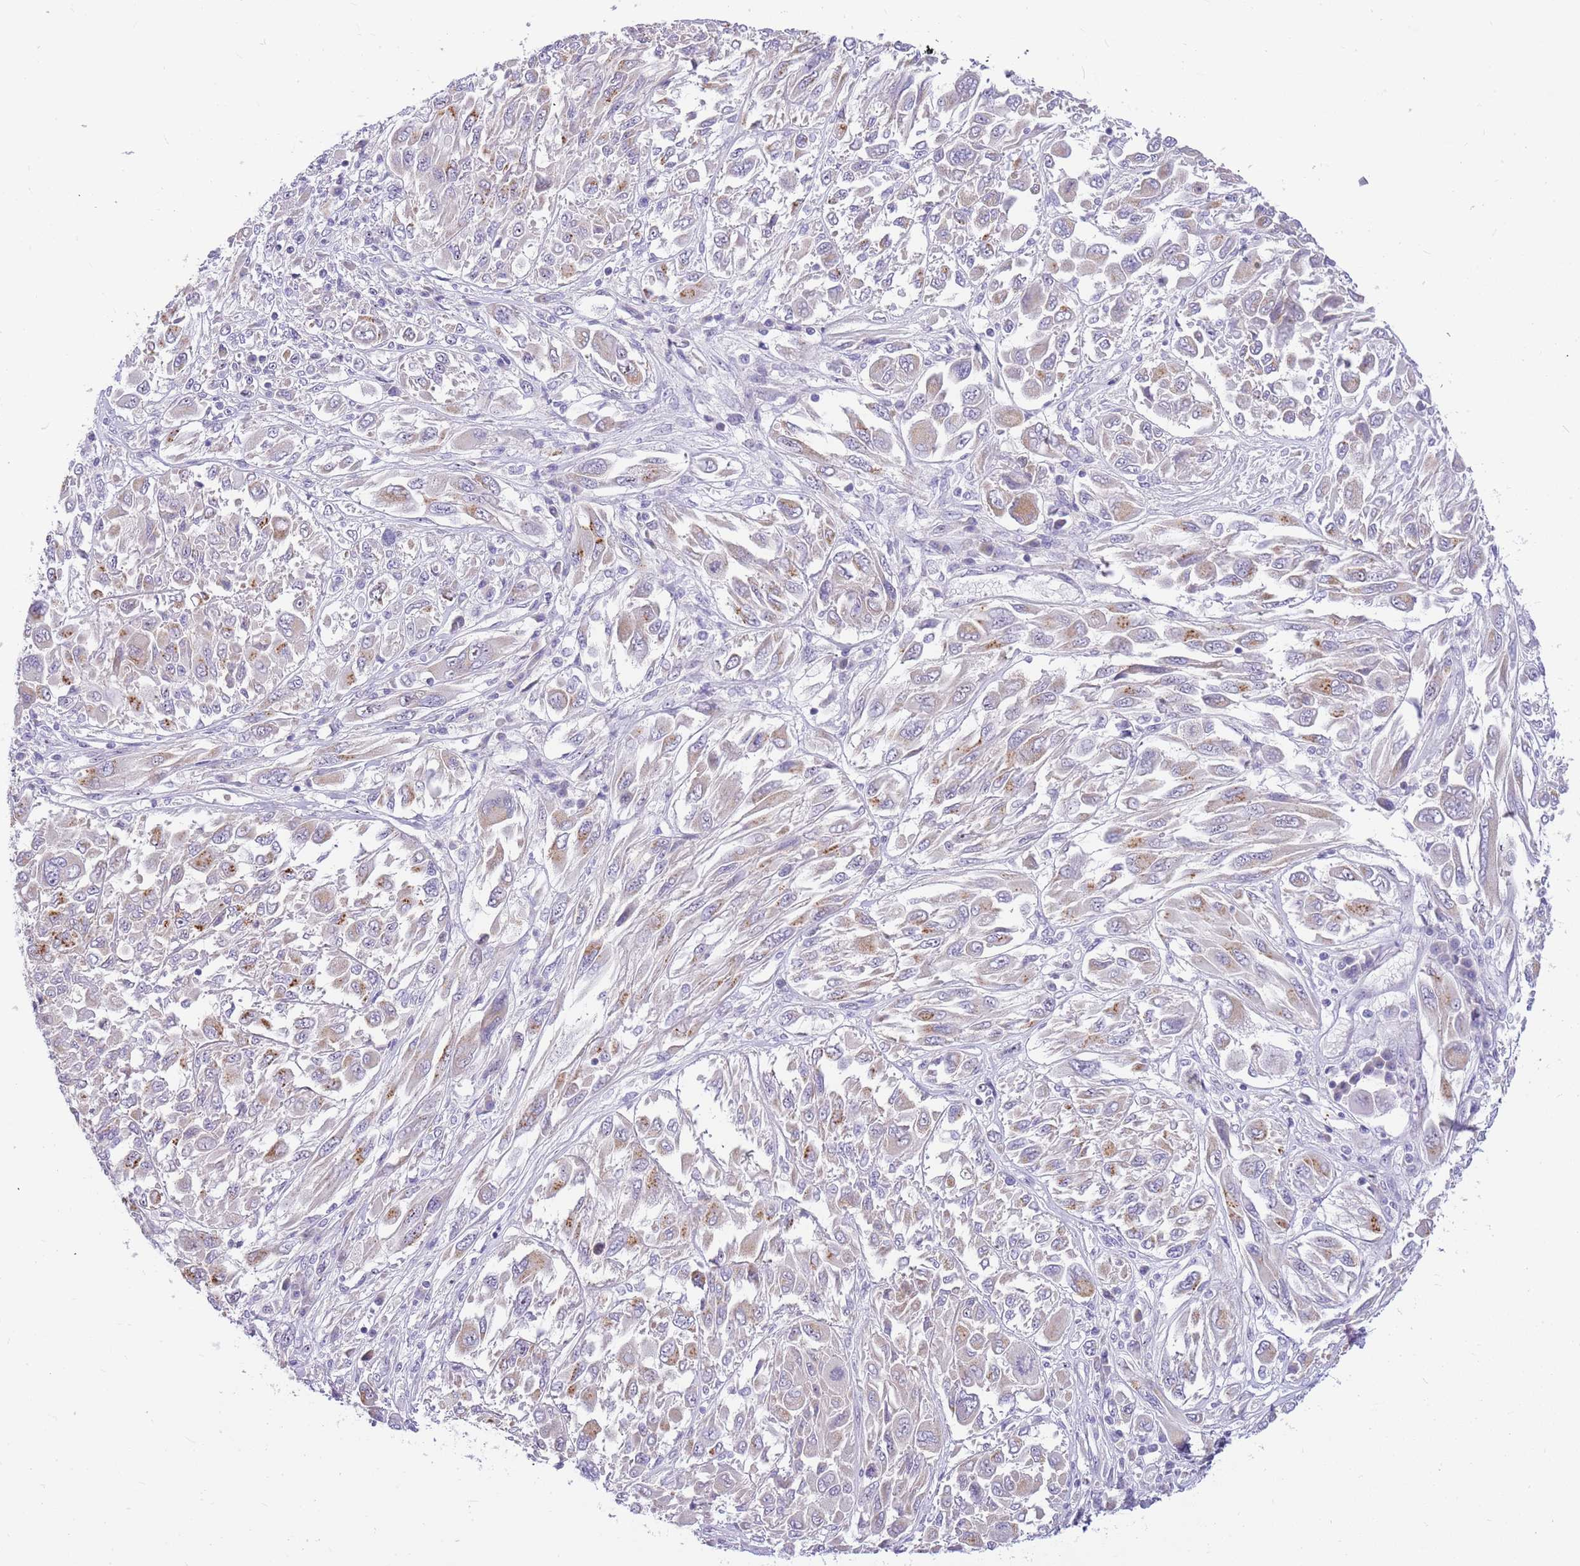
{"staining": {"intensity": "moderate", "quantity": "<25%", "location": "cytoplasmic/membranous"}, "tissue": "melanoma", "cell_type": "Tumor cells", "image_type": "cancer", "snomed": [{"axis": "morphology", "description": "Malignant melanoma, NOS"}, {"axis": "topography", "description": "Skin"}], "caption": "An IHC micrograph of tumor tissue is shown. Protein staining in brown shows moderate cytoplasmic/membranous positivity in melanoma within tumor cells. The staining was performed using DAB (3,3'-diaminobenzidine) to visualize the protein expression in brown, while the nuclei were stained in blue with hematoxylin (Magnification: 20x).", "gene": "DNAJA3", "patient": {"sex": "female", "age": 91}}